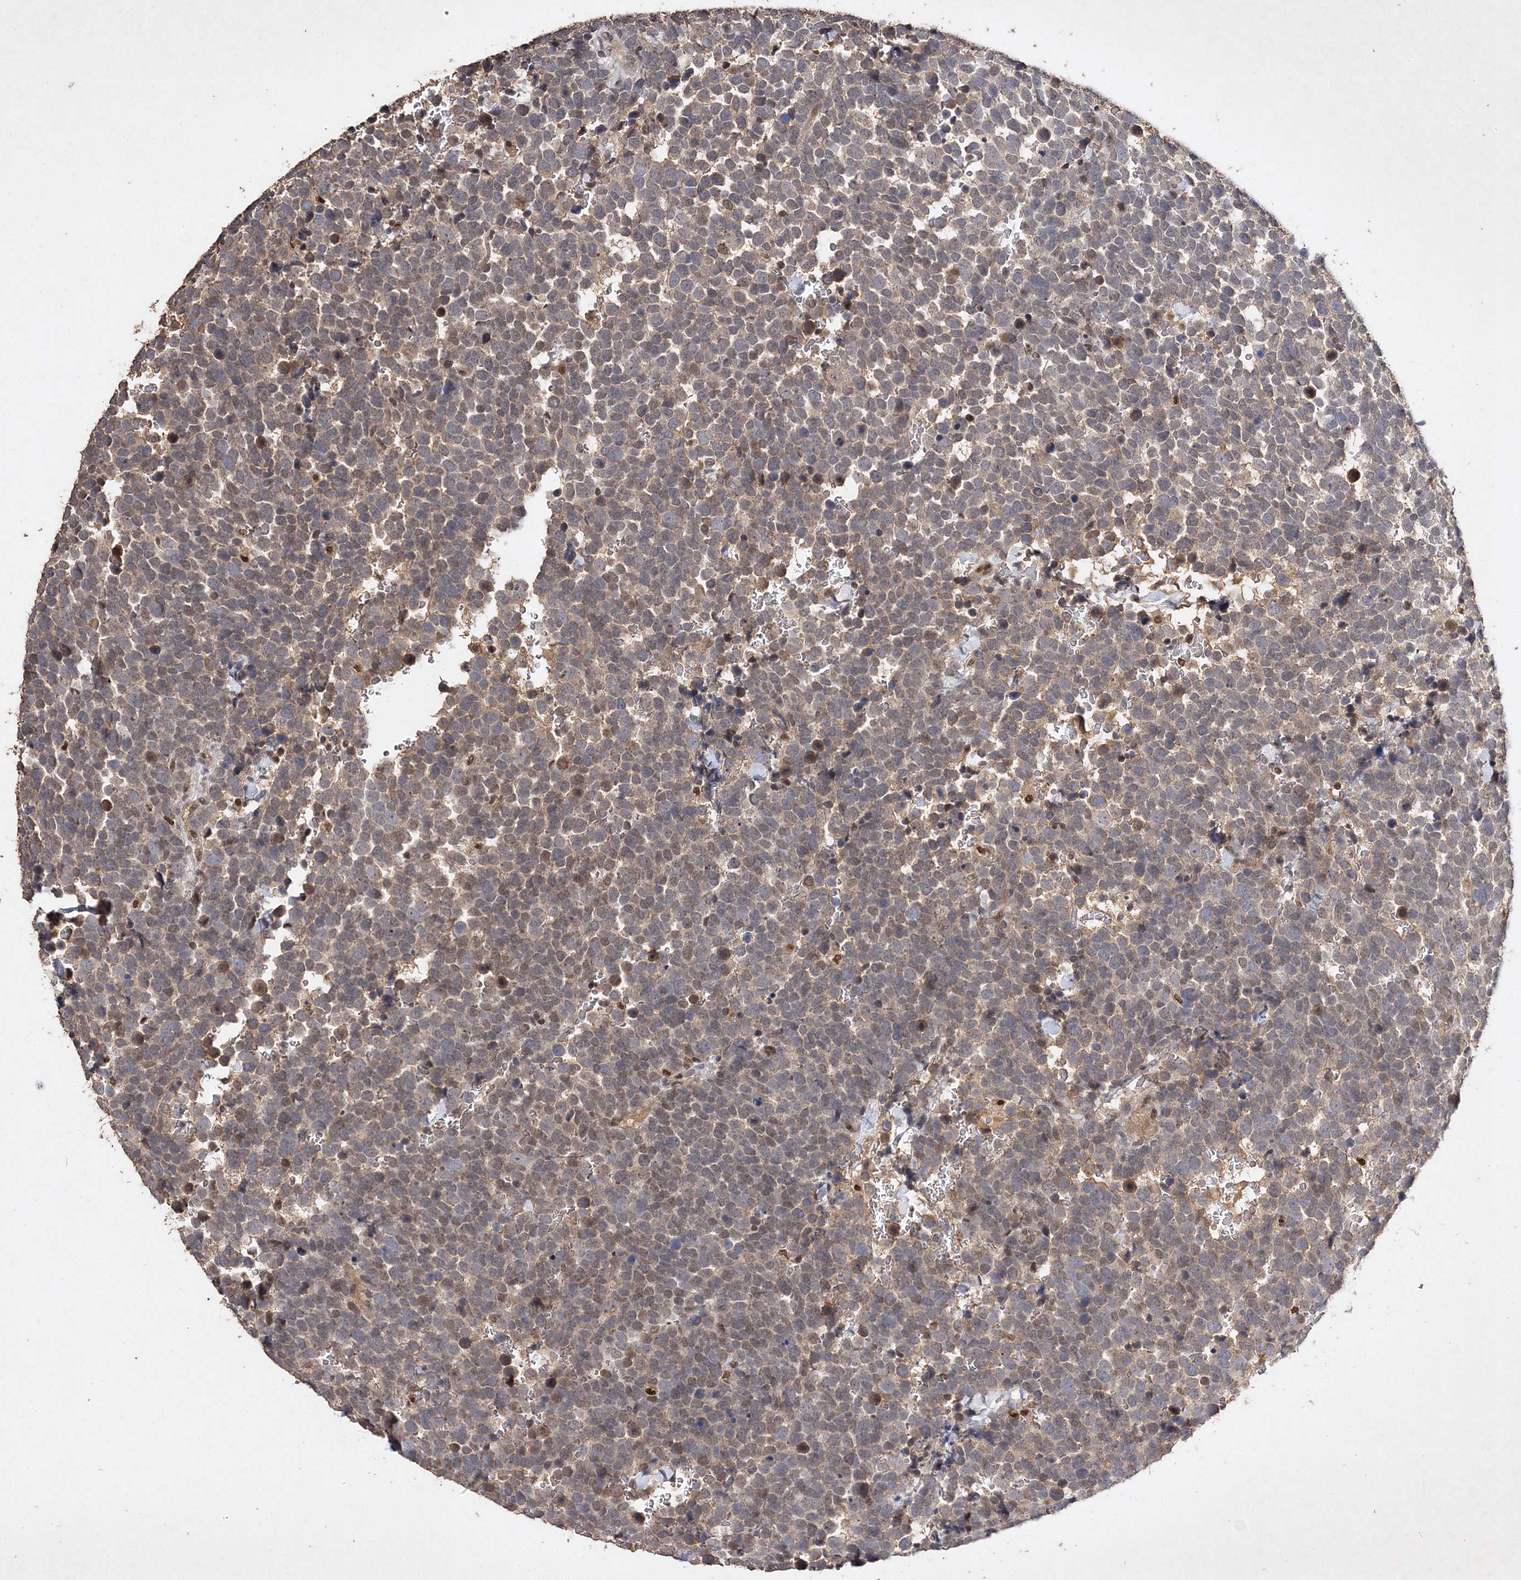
{"staining": {"intensity": "moderate", "quantity": "25%-75%", "location": "nuclear"}, "tissue": "urothelial cancer", "cell_type": "Tumor cells", "image_type": "cancer", "snomed": [{"axis": "morphology", "description": "Urothelial carcinoma, High grade"}, {"axis": "topography", "description": "Urinary bladder"}], "caption": "Approximately 25%-75% of tumor cells in human urothelial carcinoma (high-grade) demonstrate moderate nuclear protein expression as visualized by brown immunohistochemical staining.", "gene": "C3orf38", "patient": {"sex": "female", "age": 82}}